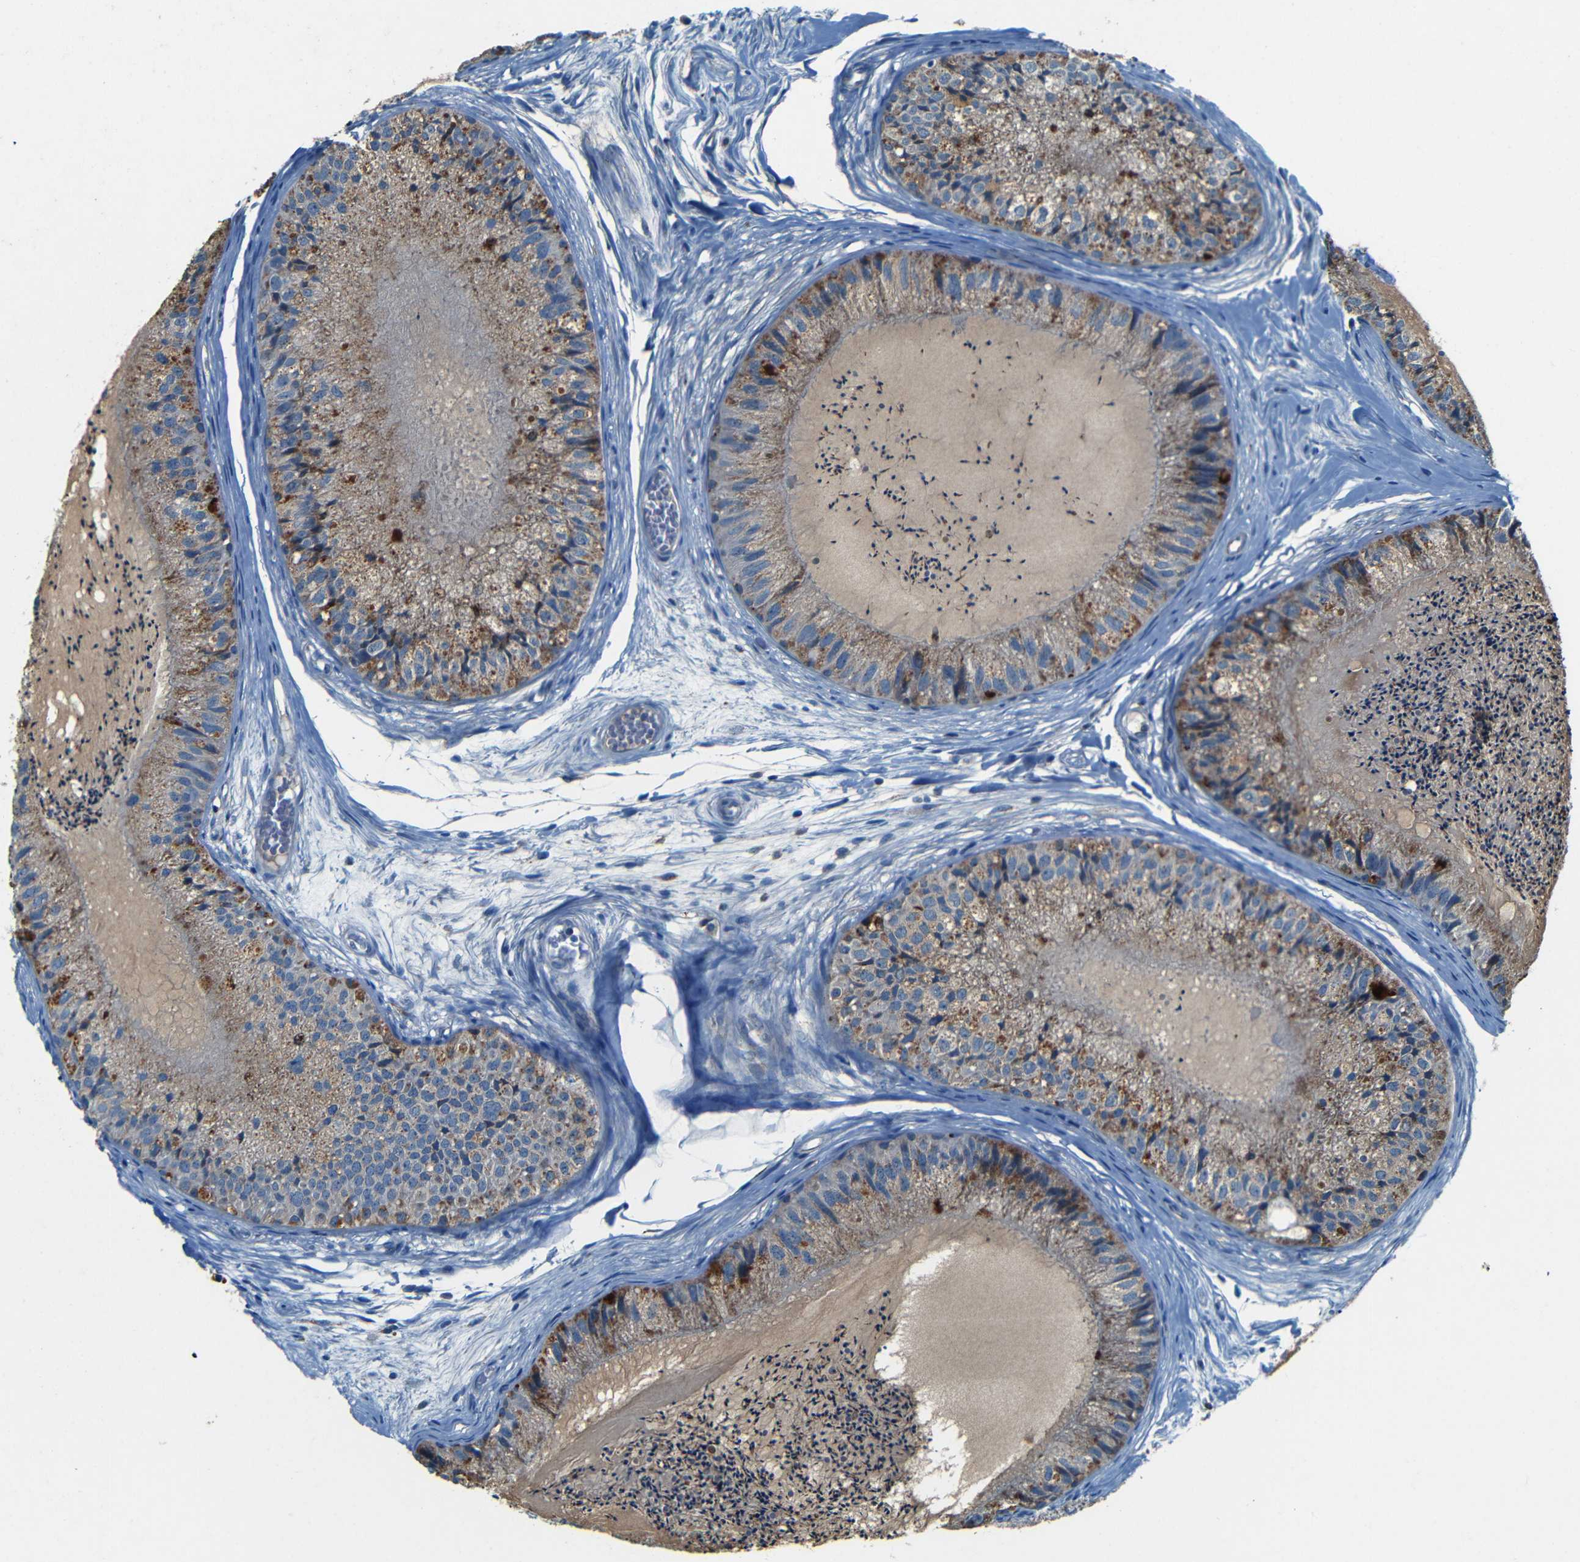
{"staining": {"intensity": "moderate", "quantity": "25%-75%", "location": "cytoplasmic/membranous"}, "tissue": "epididymis", "cell_type": "Glandular cells", "image_type": "normal", "snomed": [{"axis": "morphology", "description": "Normal tissue, NOS"}, {"axis": "topography", "description": "Epididymis"}], "caption": "A brown stain highlights moderate cytoplasmic/membranous staining of a protein in glandular cells of unremarkable human epididymis. Using DAB (brown) and hematoxylin (blue) stains, captured at high magnification using brightfield microscopy.", "gene": "WSCD2", "patient": {"sex": "male", "age": 31}}